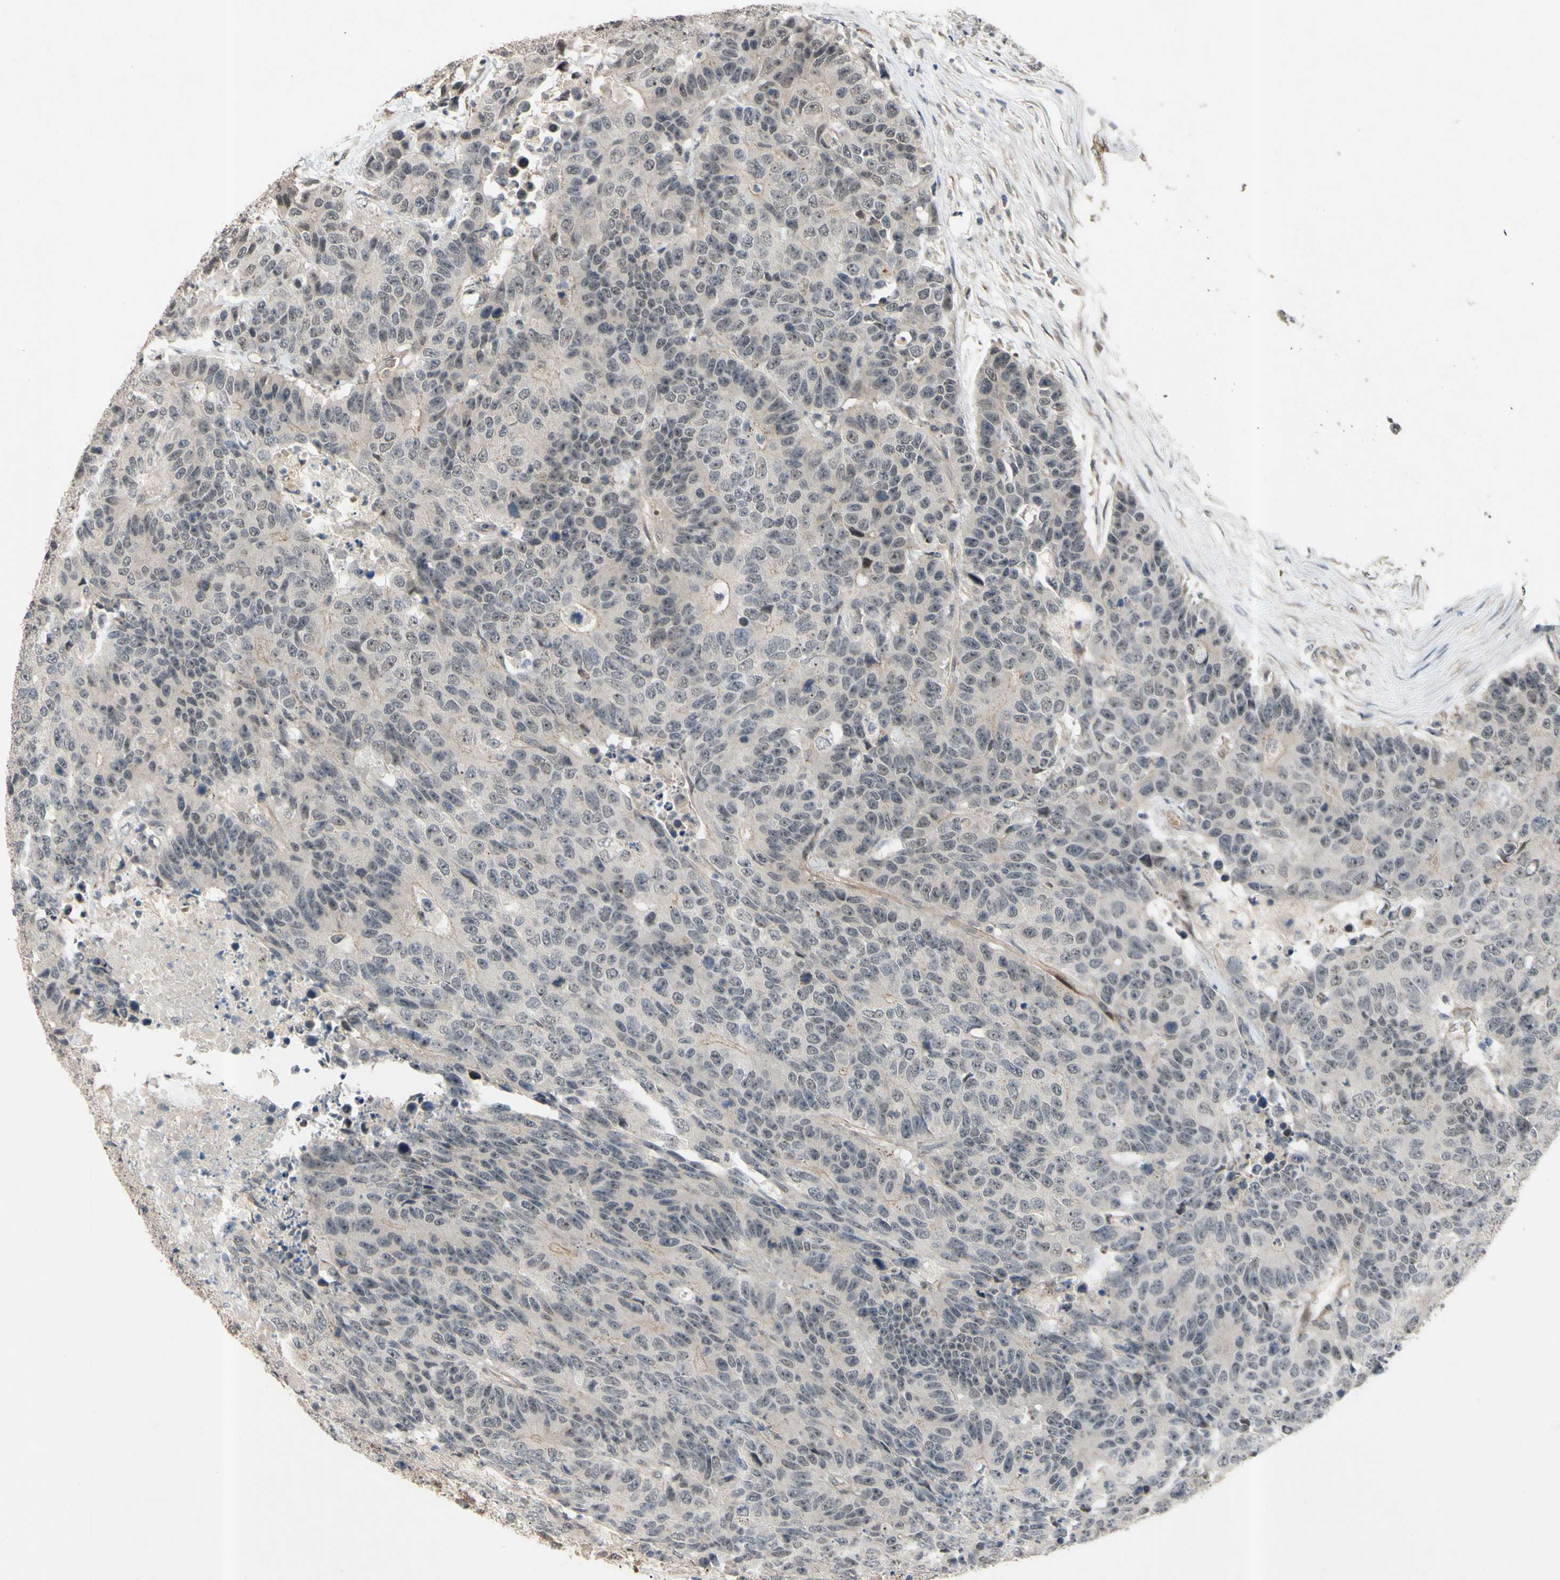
{"staining": {"intensity": "negative", "quantity": "none", "location": "none"}, "tissue": "colorectal cancer", "cell_type": "Tumor cells", "image_type": "cancer", "snomed": [{"axis": "morphology", "description": "Adenocarcinoma, NOS"}, {"axis": "topography", "description": "Colon"}], "caption": "An IHC histopathology image of adenocarcinoma (colorectal) is shown. There is no staining in tumor cells of adenocarcinoma (colorectal). (Stains: DAB (3,3'-diaminobenzidine) immunohistochemistry with hematoxylin counter stain, Microscopy: brightfield microscopy at high magnification).", "gene": "ALK", "patient": {"sex": "female", "age": 86}}